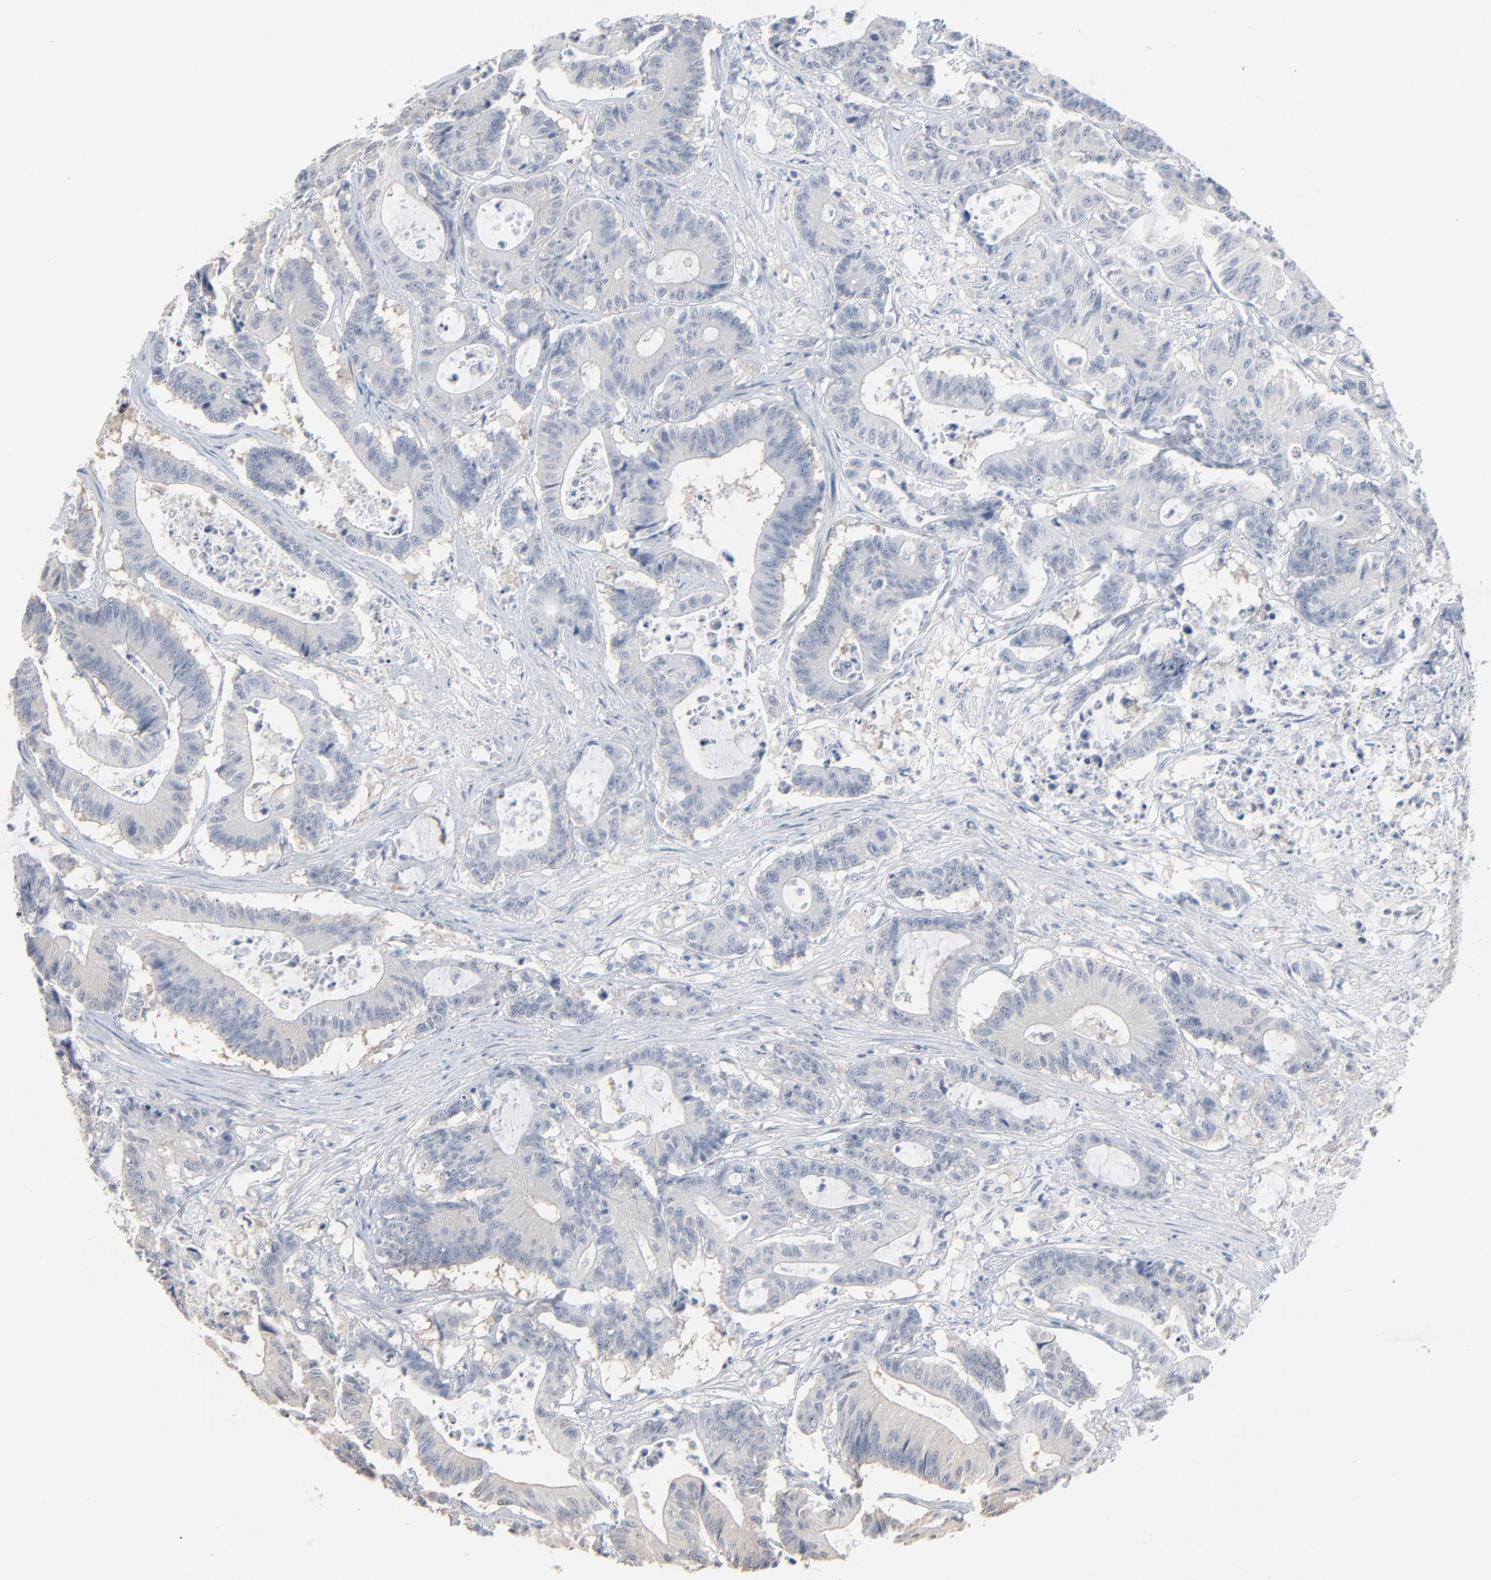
{"staining": {"intensity": "negative", "quantity": "none", "location": "none"}, "tissue": "colorectal cancer", "cell_type": "Tumor cells", "image_type": "cancer", "snomed": [{"axis": "morphology", "description": "Adenocarcinoma, NOS"}, {"axis": "topography", "description": "Colon"}], "caption": "Immunohistochemistry of human colorectal cancer exhibits no staining in tumor cells. (DAB (3,3'-diaminobenzidine) immunohistochemistry, high magnification).", "gene": "CCT5", "patient": {"sex": "female", "age": 84}}